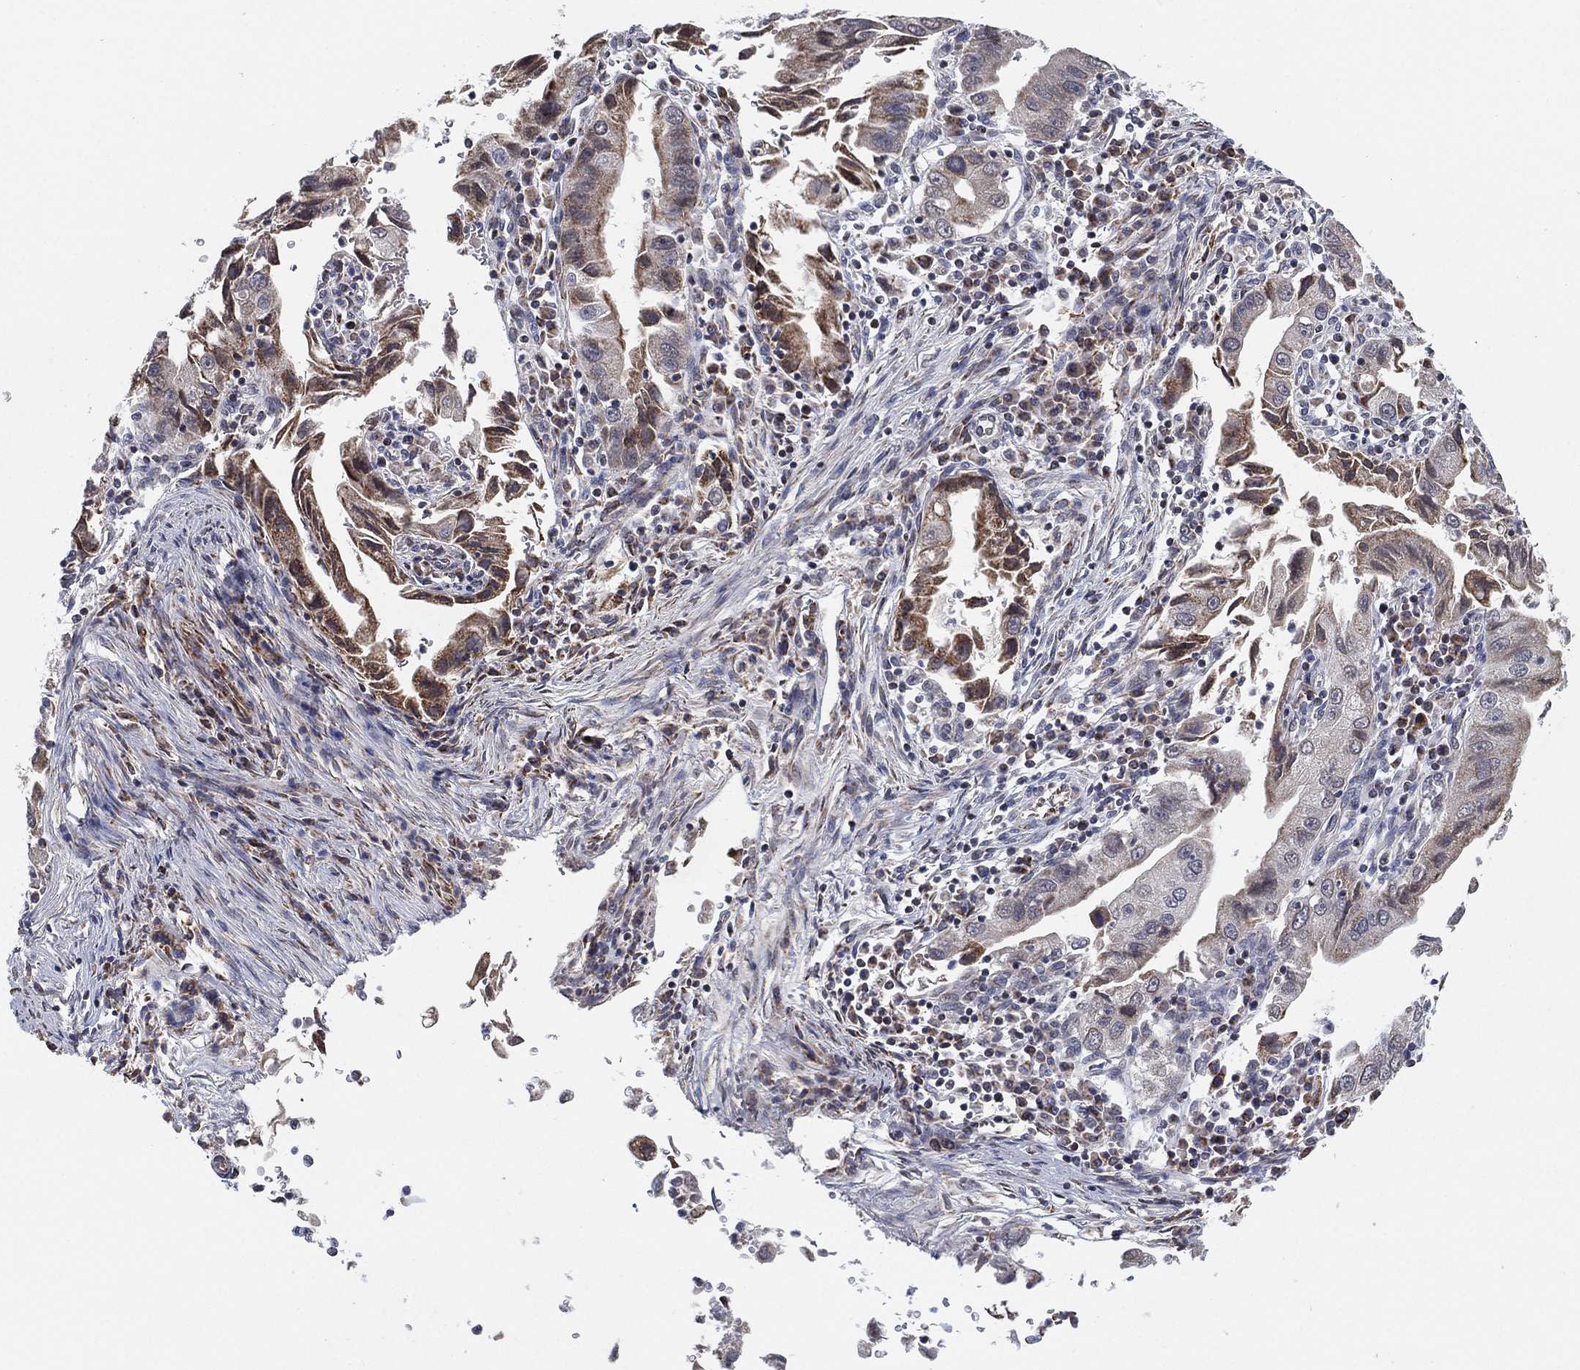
{"staining": {"intensity": "moderate", "quantity": "<25%", "location": "cytoplasmic/membranous"}, "tissue": "stomach cancer", "cell_type": "Tumor cells", "image_type": "cancer", "snomed": [{"axis": "morphology", "description": "Adenocarcinoma, NOS"}, {"axis": "topography", "description": "Stomach"}], "caption": "Adenocarcinoma (stomach) was stained to show a protein in brown. There is low levels of moderate cytoplasmic/membranous positivity in approximately <25% of tumor cells. Nuclei are stained in blue.", "gene": "PSMG4", "patient": {"sex": "male", "age": 76}}